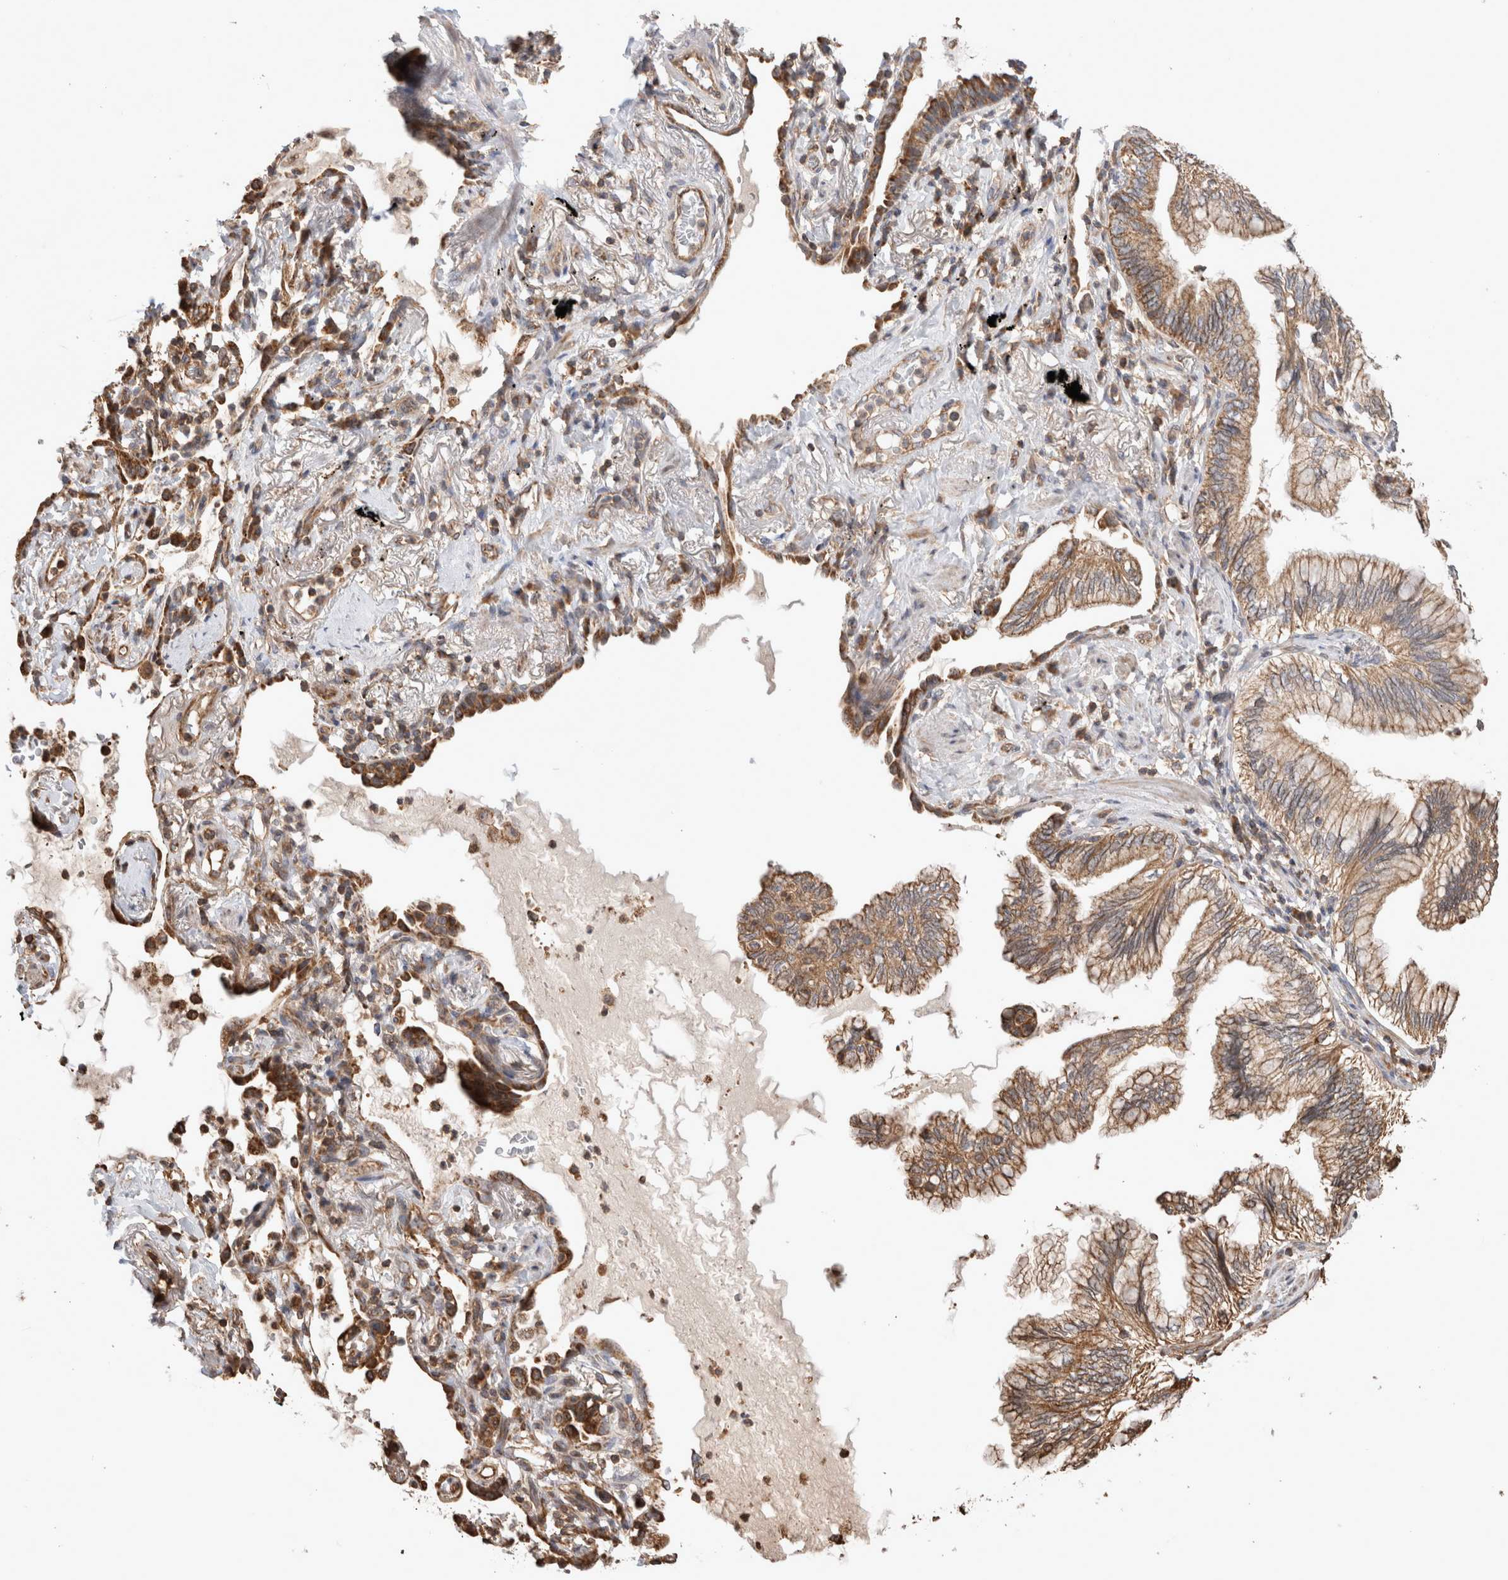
{"staining": {"intensity": "moderate", "quantity": ">75%", "location": "cytoplasmic/membranous"}, "tissue": "lung cancer", "cell_type": "Tumor cells", "image_type": "cancer", "snomed": [{"axis": "morphology", "description": "Adenocarcinoma, NOS"}, {"axis": "topography", "description": "Lung"}], "caption": "This image shows immunohistochemistry staining of human lung adenocarcinoma, with medium moderate cytoplasmic/membranous staining in about >75% of tumor cells.", "gene": "IMMP2L", "patient": {"sex": "female", "age": 70}}